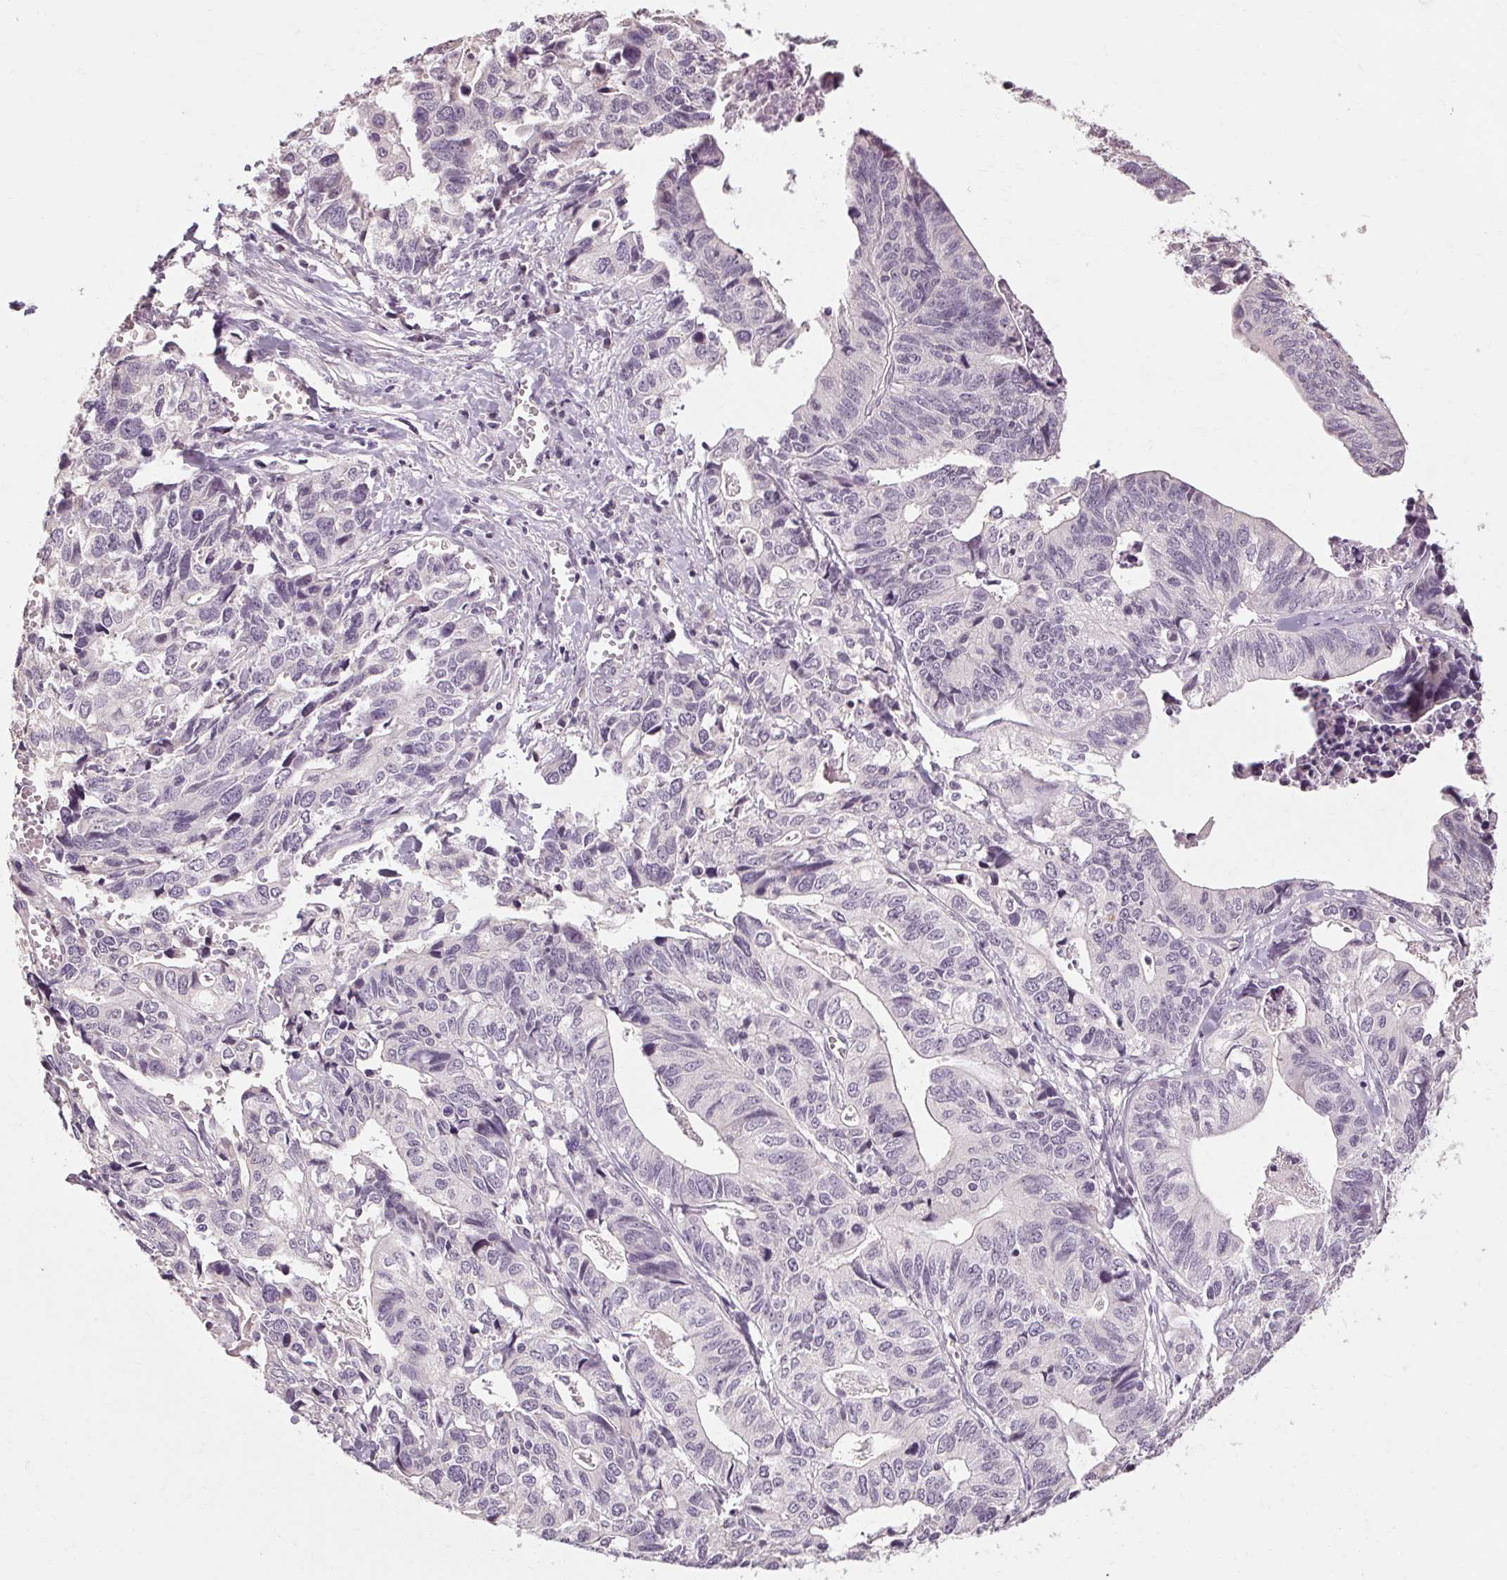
{"staining": {"intensity": "negative", "quantity": "none", "location": "none"}, "tissue": "stomach cancer", "cell_type": "Tumor cells", "image_type": "cancer", "snomed": [{"axis": "morphology", "description": "Adenocarcinoma, NOS"}, {"axis": "topography", "description": "Stomach, upper"}], "caption": "A micrograph of stomach cancer stained for a protein reveals no brown staining in tumor cells.", "gene": "POMC", "patient": {"sex": "female", "age": 67}}